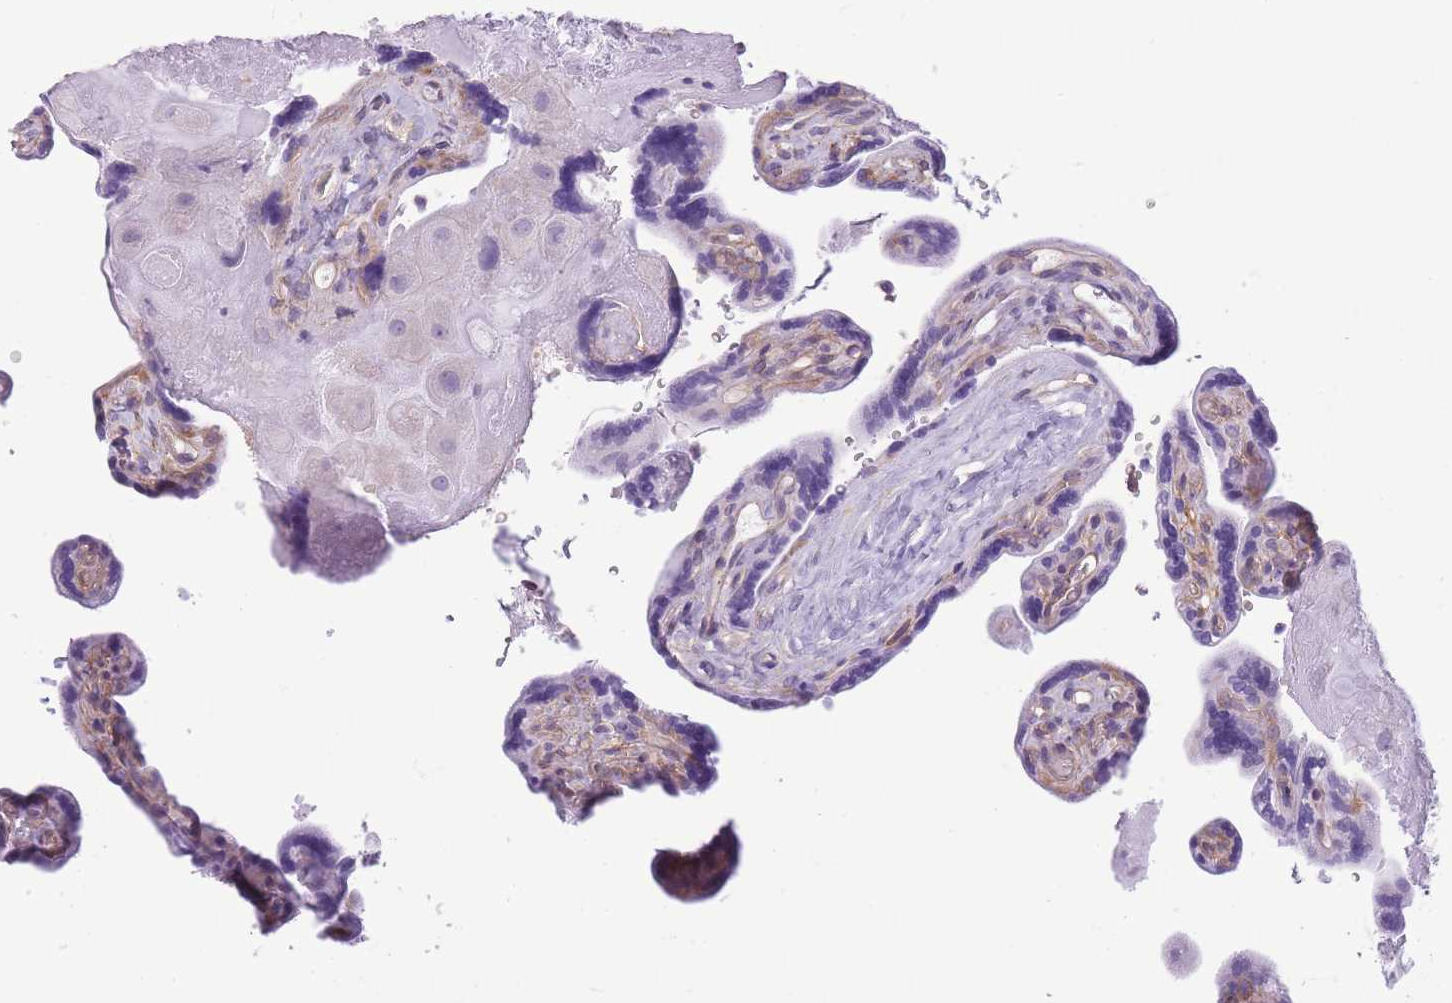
{"staining": {"intensity": "negative", "quantity": "none", "location": "none"}, "tissue": "placenta", "cell_type": "Trophoblastic cells", "image_type": "normal", "snomed": [{"axis": "morphology", "description": "Normal tissue, NOS"}, {"axis": "topography", "description": "Placenta"}], "caption": "This is an immunohistochemistry histopathology image of benign human placenta. There is no positivity in trophoblastic cells.", "gene": "ADD1", "patient": {"sex": "female", "age": 39}}